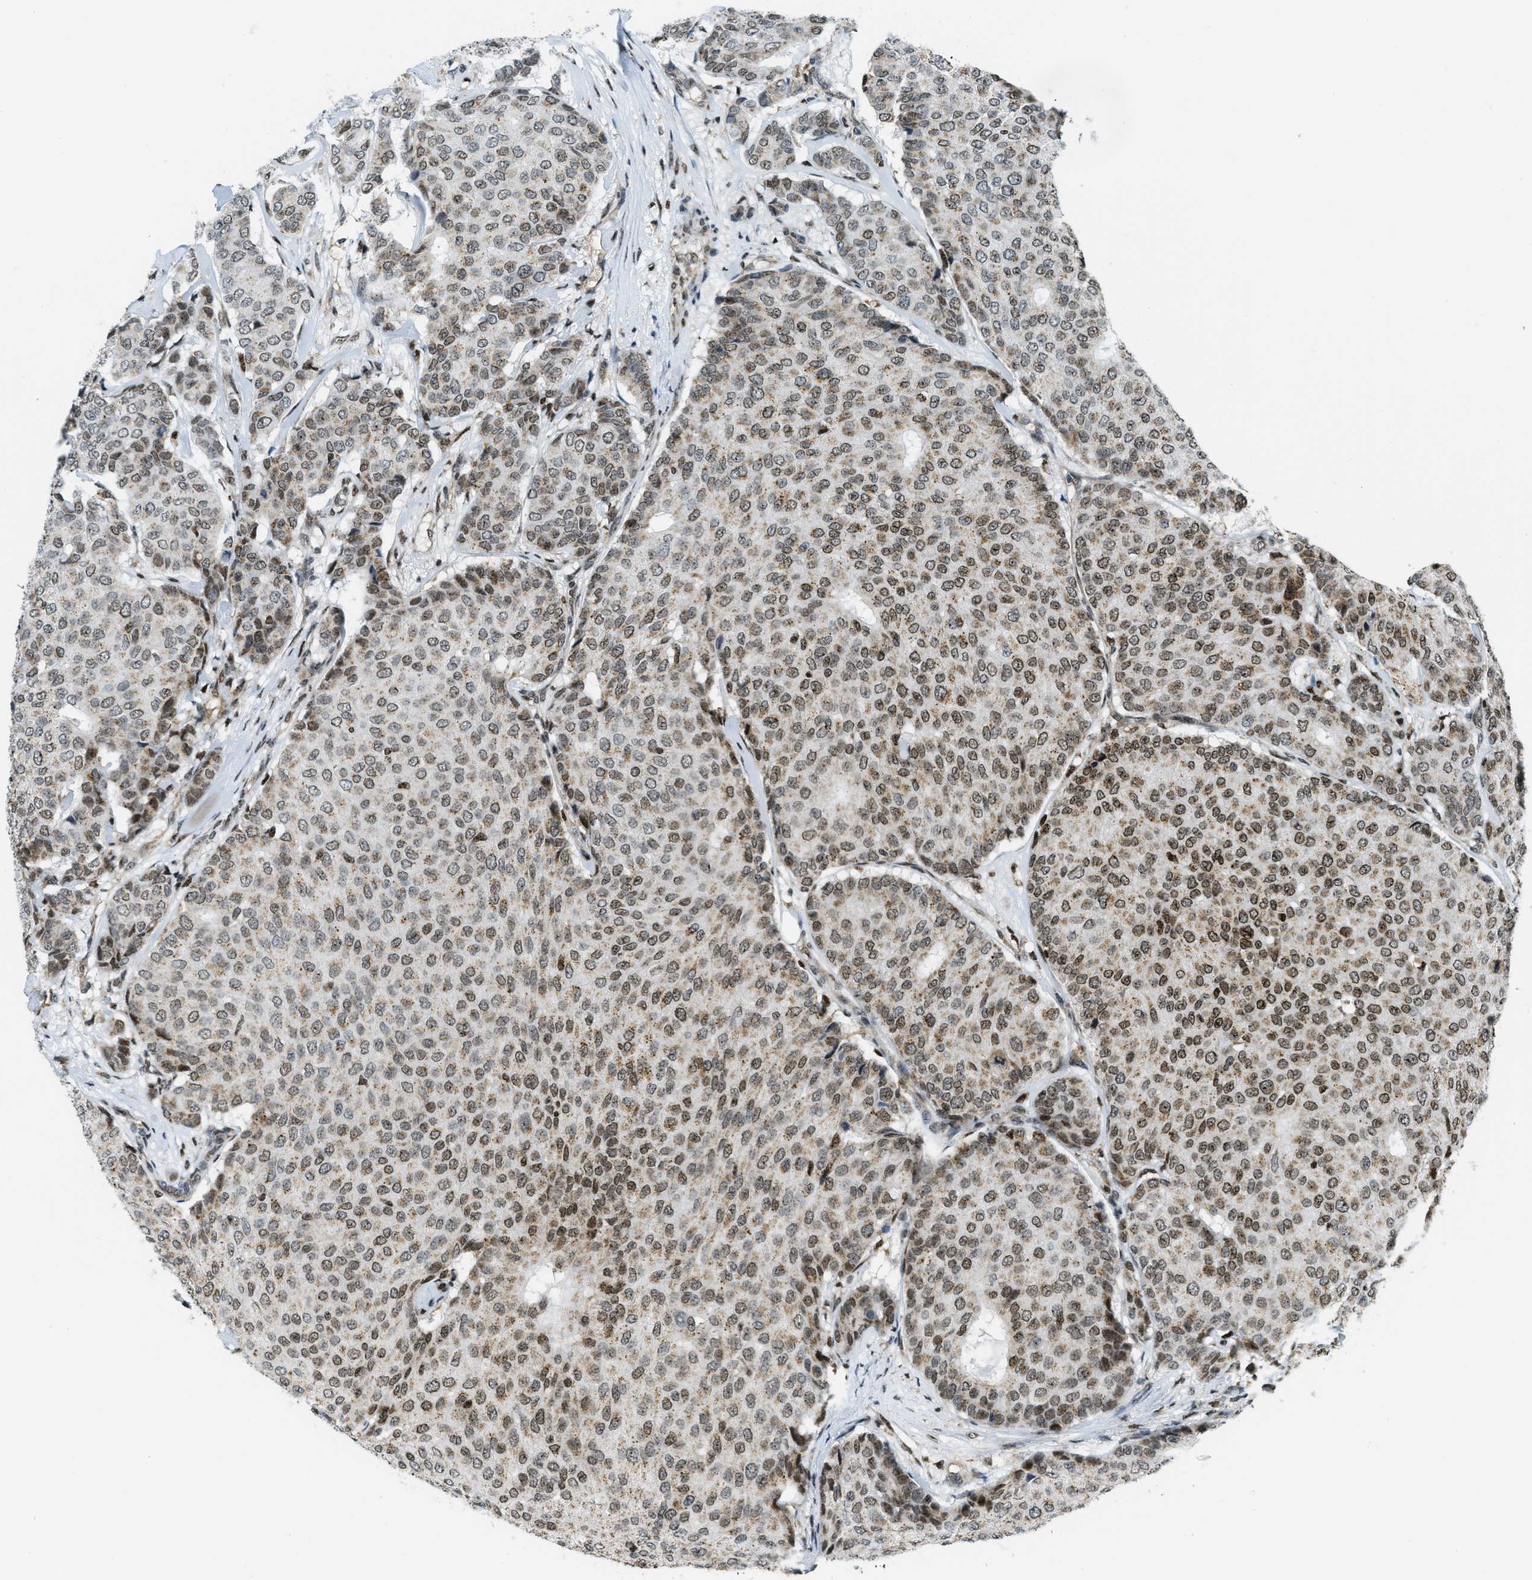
{"staining": {"intensity": "moderate", "quantity": ">75%", "location": "cytoplasmic/membranous,nuclear"}, "tissue": "breast cancer", "cell_type": "Tumor cells", "image_type": "cancer", "snomed": [{"axis": "morphology", "description": "Duct carcinoma"}, {"axis": "topography", "description": "Breast"}], "caption": "Moderate cytoplasmic/membranous and nuclear protein staining is seen in about >75% of tumor cells in breast cancer.", "gene": "SP100", "patient": {"sex": "female", "age": 75}}